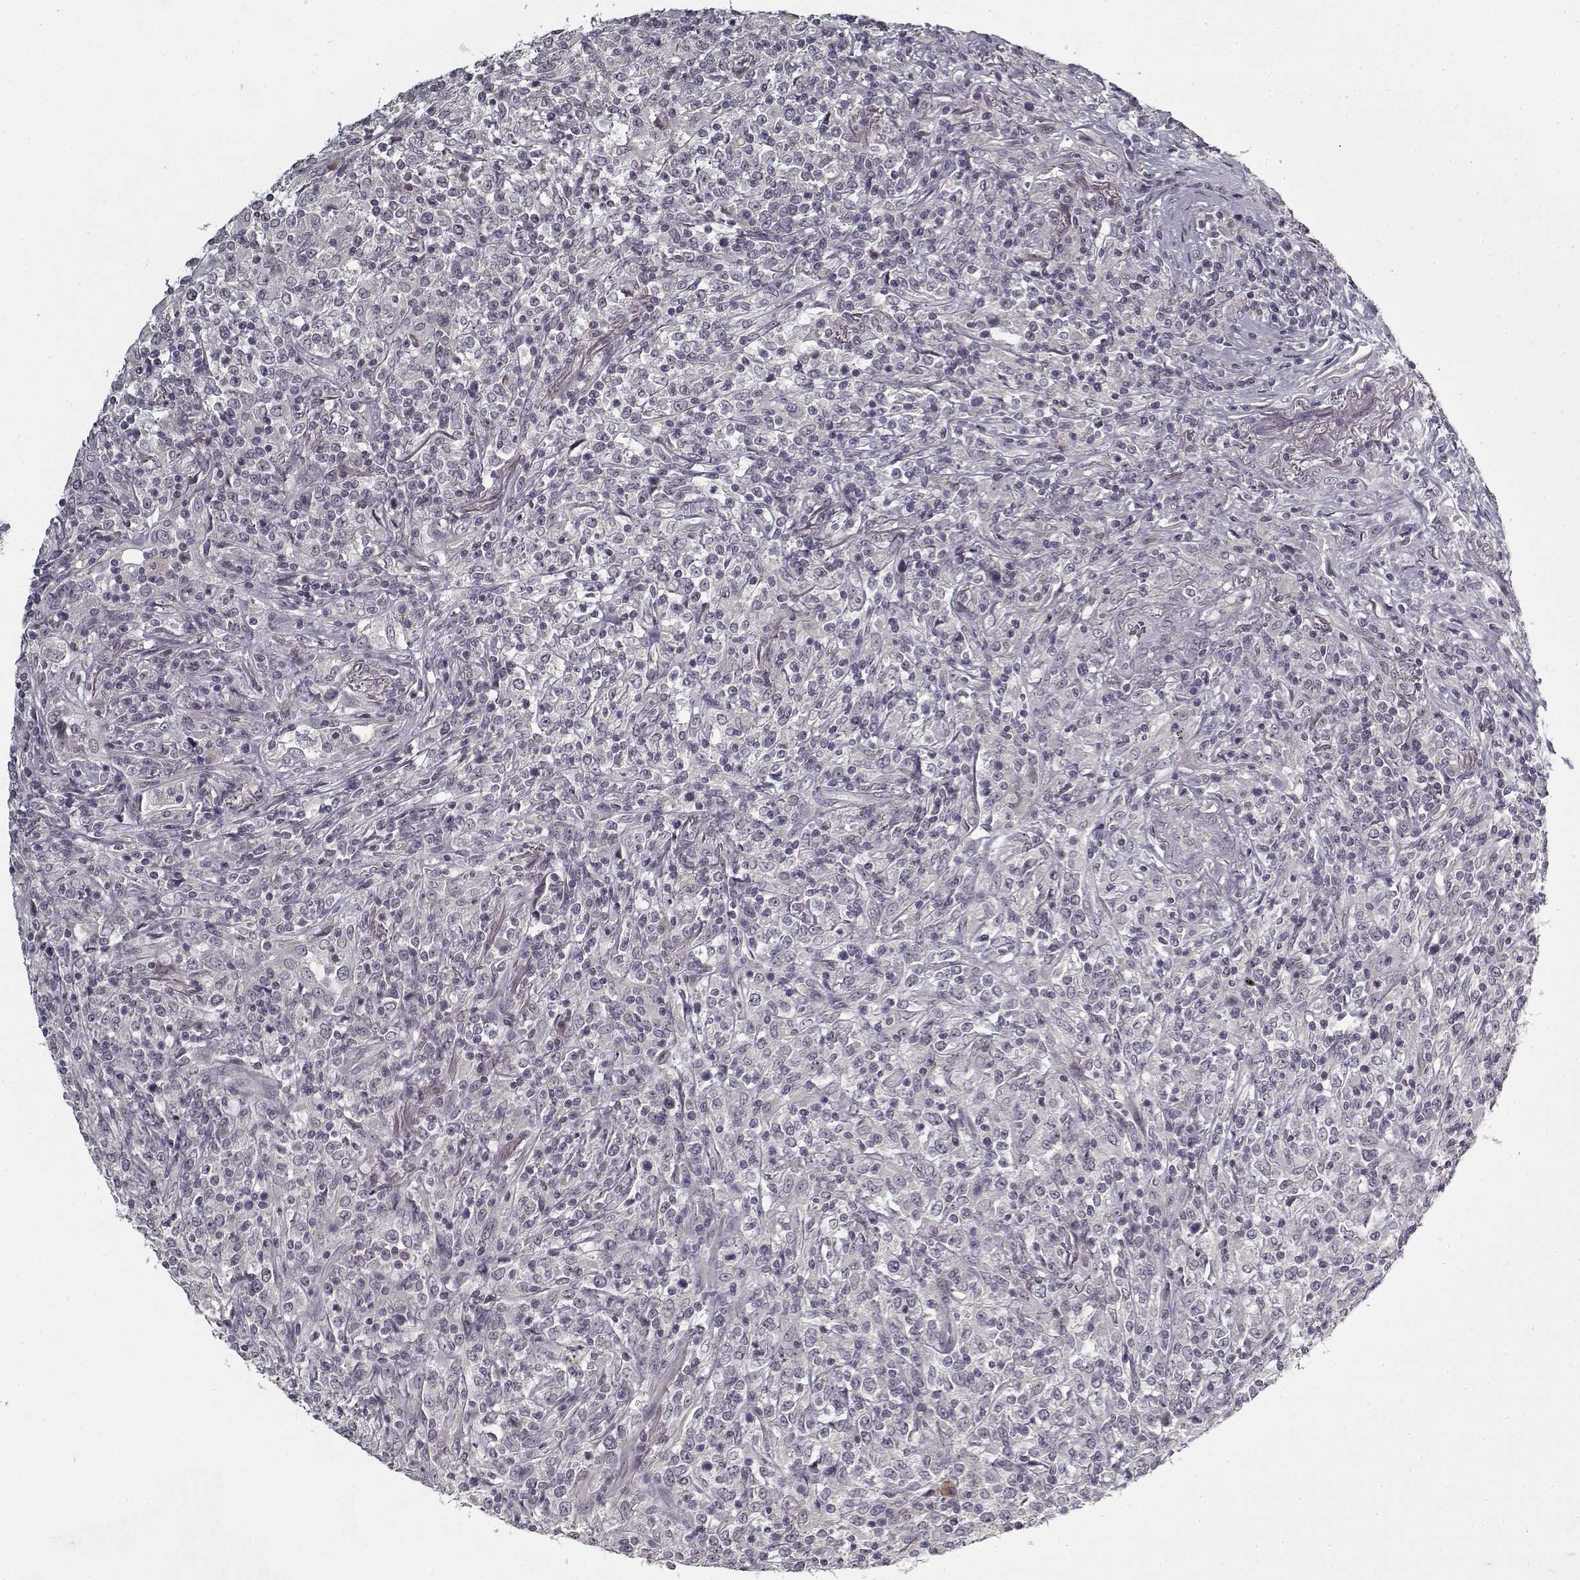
{"staining": {"intensity": "negative", "quantity": "none", "location": "none"}, "tissue": "lymphoma", "cell_type": "Tumor cells", "image_type": "cancer", "snomed": [{"axis": "morphology", "description": "Malignant lymphoma, non-Hodgkin's type, High grade"}, {"axis": "topography", "description": "Lung"}], "caption": "This image is of lymphoma stained with immunohistochemistry (IHC) to label a protein in brown with the nuclei are counter-stained blue. There is no staining in tumor cells.", "gene": "LAMA2", "patient": {"sex": "male", "age": 79}}